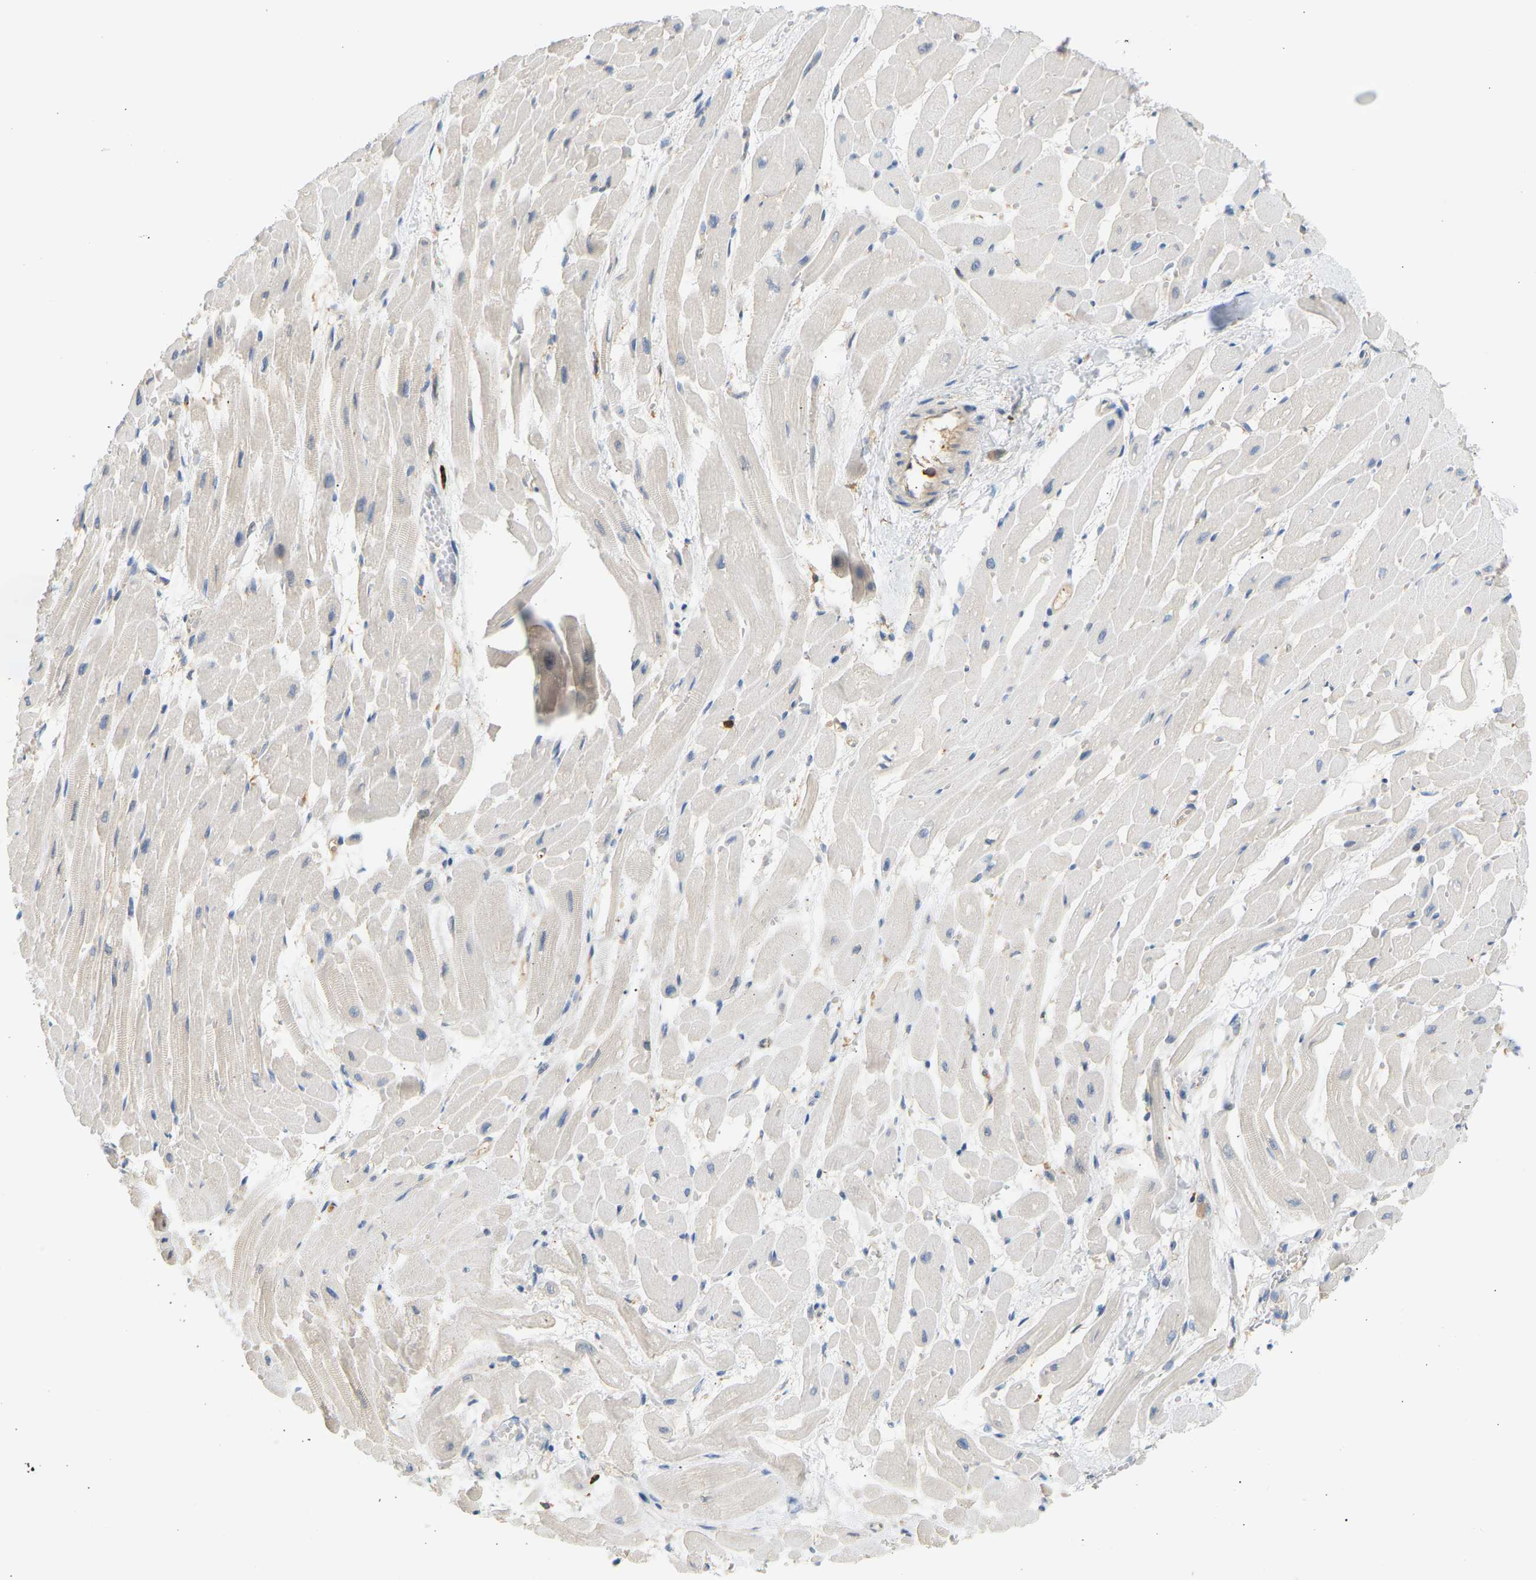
{"staining": {"intensity": "negative", "quantity": "none", "location": "none"}, "tissue": "heart muscle", "cell_type": "Cardiomyocytes", "image_type": "normal", "snomed": [{"axis": "morphology", "description": "Normal tissue, NOS"}, {"axis": "topography", "description": "Heart"}], "caption": "IHC photomicrograph of unremarkable heart muscle: heart muscle stained with DAB shows no significant protein staining in cardiomyocytes.", "gene": "FNBP1", "patient": {"sex": "male", "age": 45}}